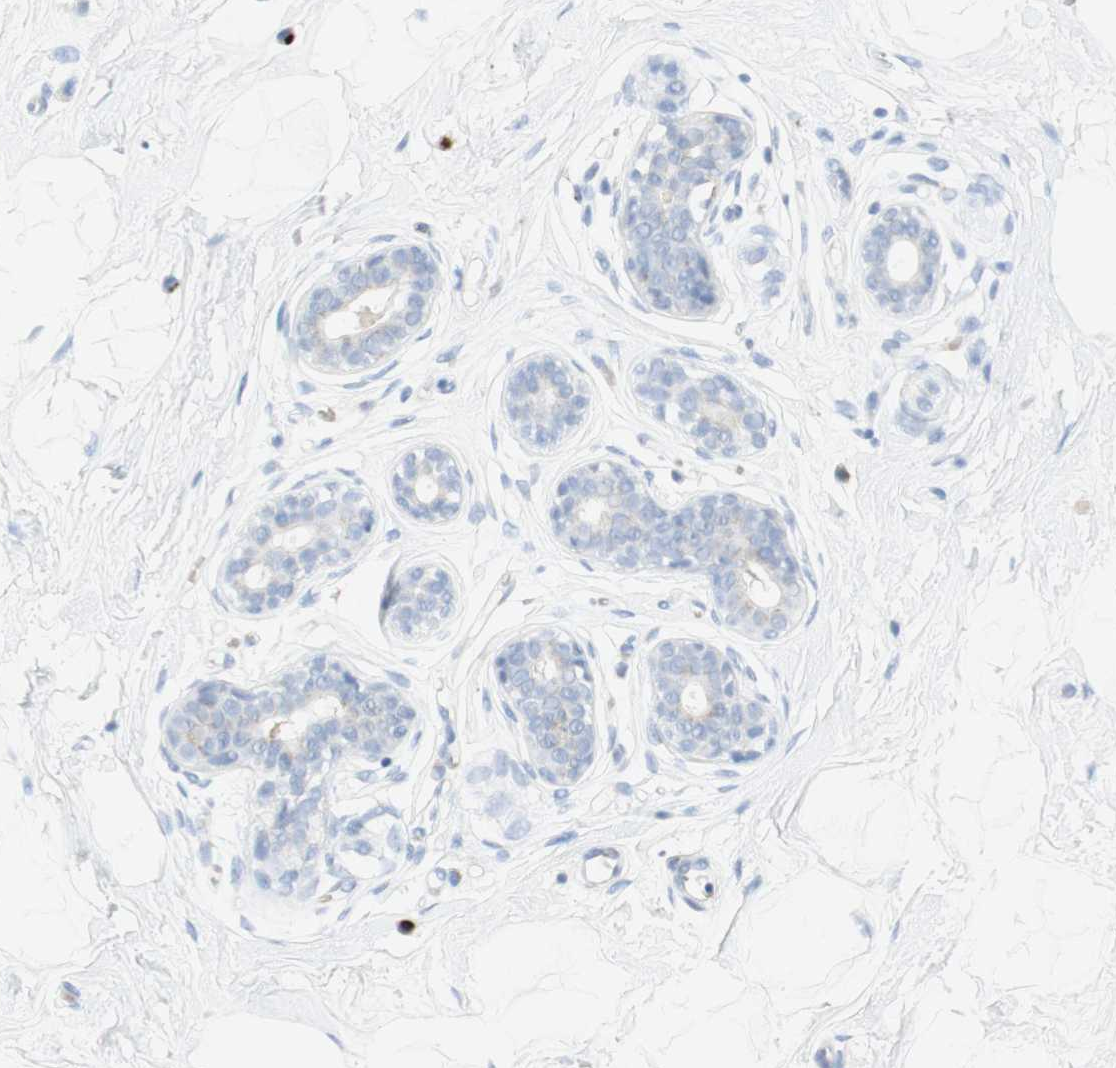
{"staining": {"intensity": "negative", "quantity": "none", "location": "none"}, "tissue": "breast", "cell_type": "Adipocytes", "image_type": "normal", "snomed": [{"axis": "morphology", "description": "Normal tissue, NOS"}, {"axis": "topography", "description": "Breast"}], "caption": "IHC histopathology image of benign breast stained for a protein (brown), which reveals no expression in adipocytes. The staining was performed using DAB (3,3'-diaminobenzidine) to visualize the protein expression in brown, while the nuclei were stained in blue with hematoxylin (Magnification: 20x).", "gene": "MANEA", "patient": {"sex": "female", "age": 23}}